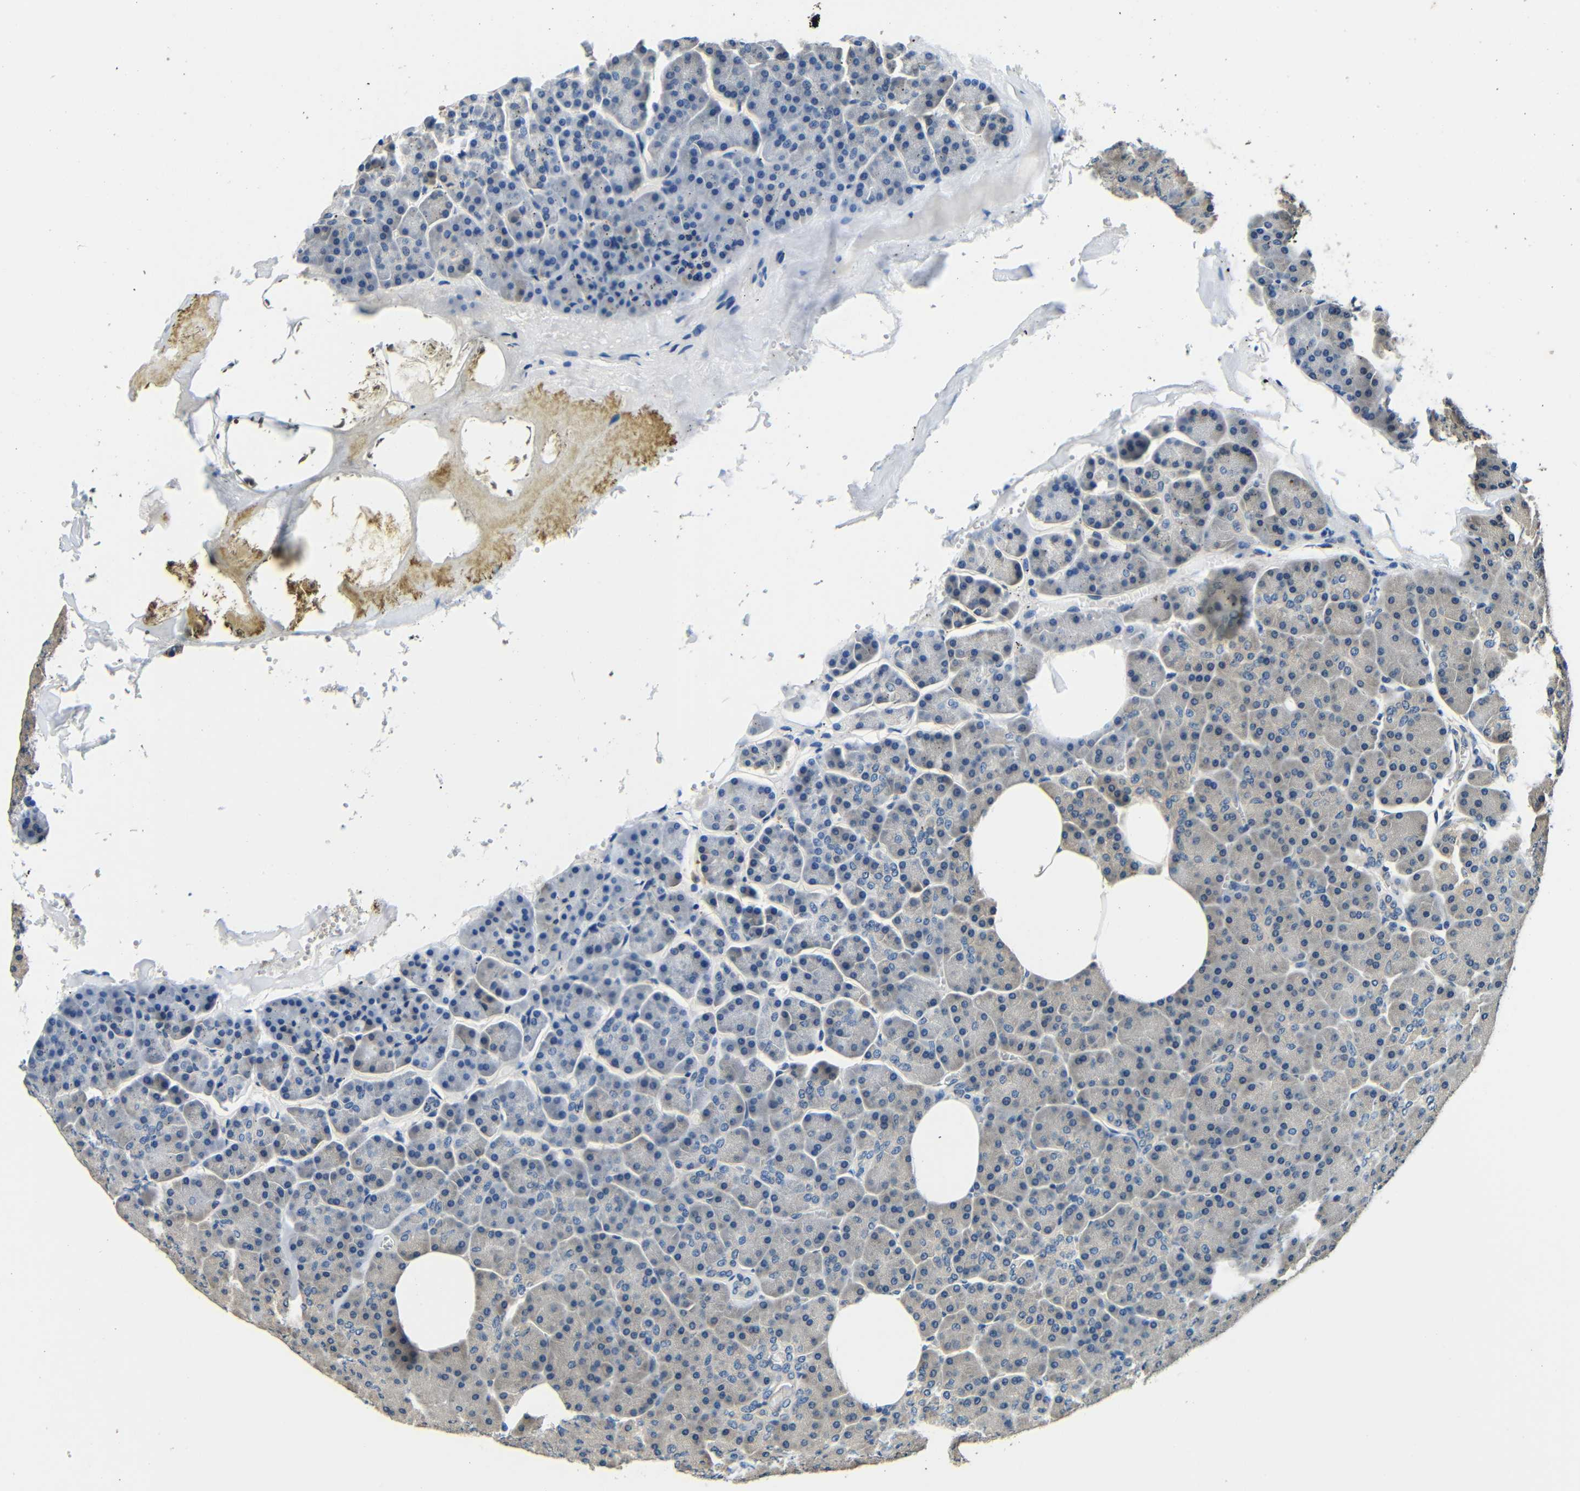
{"staining": {"intensity": "negative", "quantity": "none", "location": "none"}, "tissue": "pancreas", "cell_type": "Exocrine glandular cells", "image_type": "normal", "snomed": [{"axis": "morphology", "description": "Normal tissue, NOS"}, {"axis": "topography", "description": "Pancreas"}], "caption": "This is an immunohistochemistry histopathology image of benign human pancreas. There is no expression in exocrine glandular cells.", "gene": "ADAP1", "patient": {"sex": "female", "age": 35}}